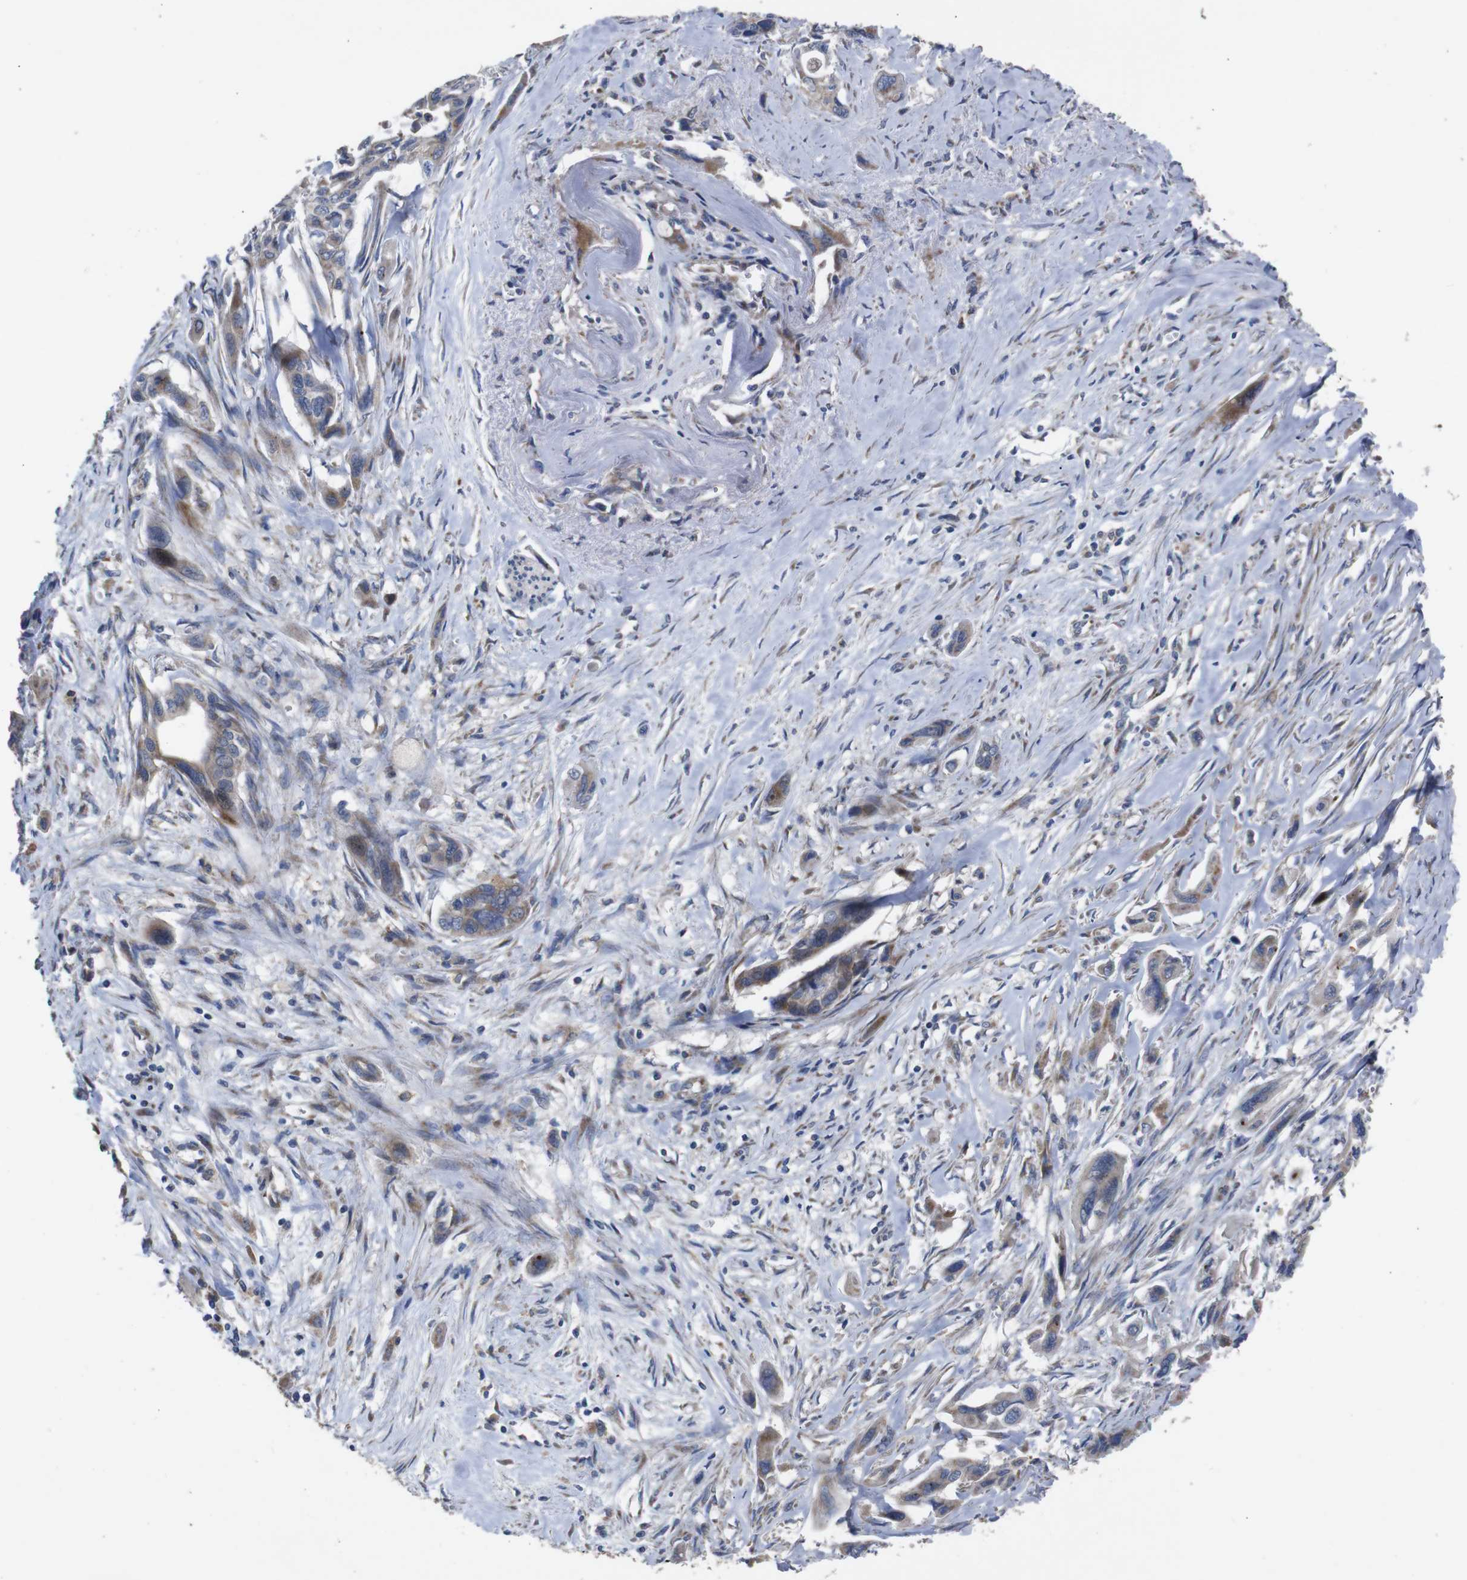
{"staining": {"intensity": "moderate", "quantity": ">75%", "location": "cytoplasmic/membranous"}, "tissue": "pancreatic cancer", "cell_type": "Tumor cells", "image_type": "cancer", "snomed": [{"axis": "morphology", "description": "Adenocarcinoma, NOS"}, {"axis": "topography", "description": "Pancreas"}], "caption": "Tumor cells show medium levels of moderate cytoplasmic/membranous expression in about >75% of cells in human pancreatic cancer.", "gene": "CHST10", "patient": {"sex": "male", "age": 73}}